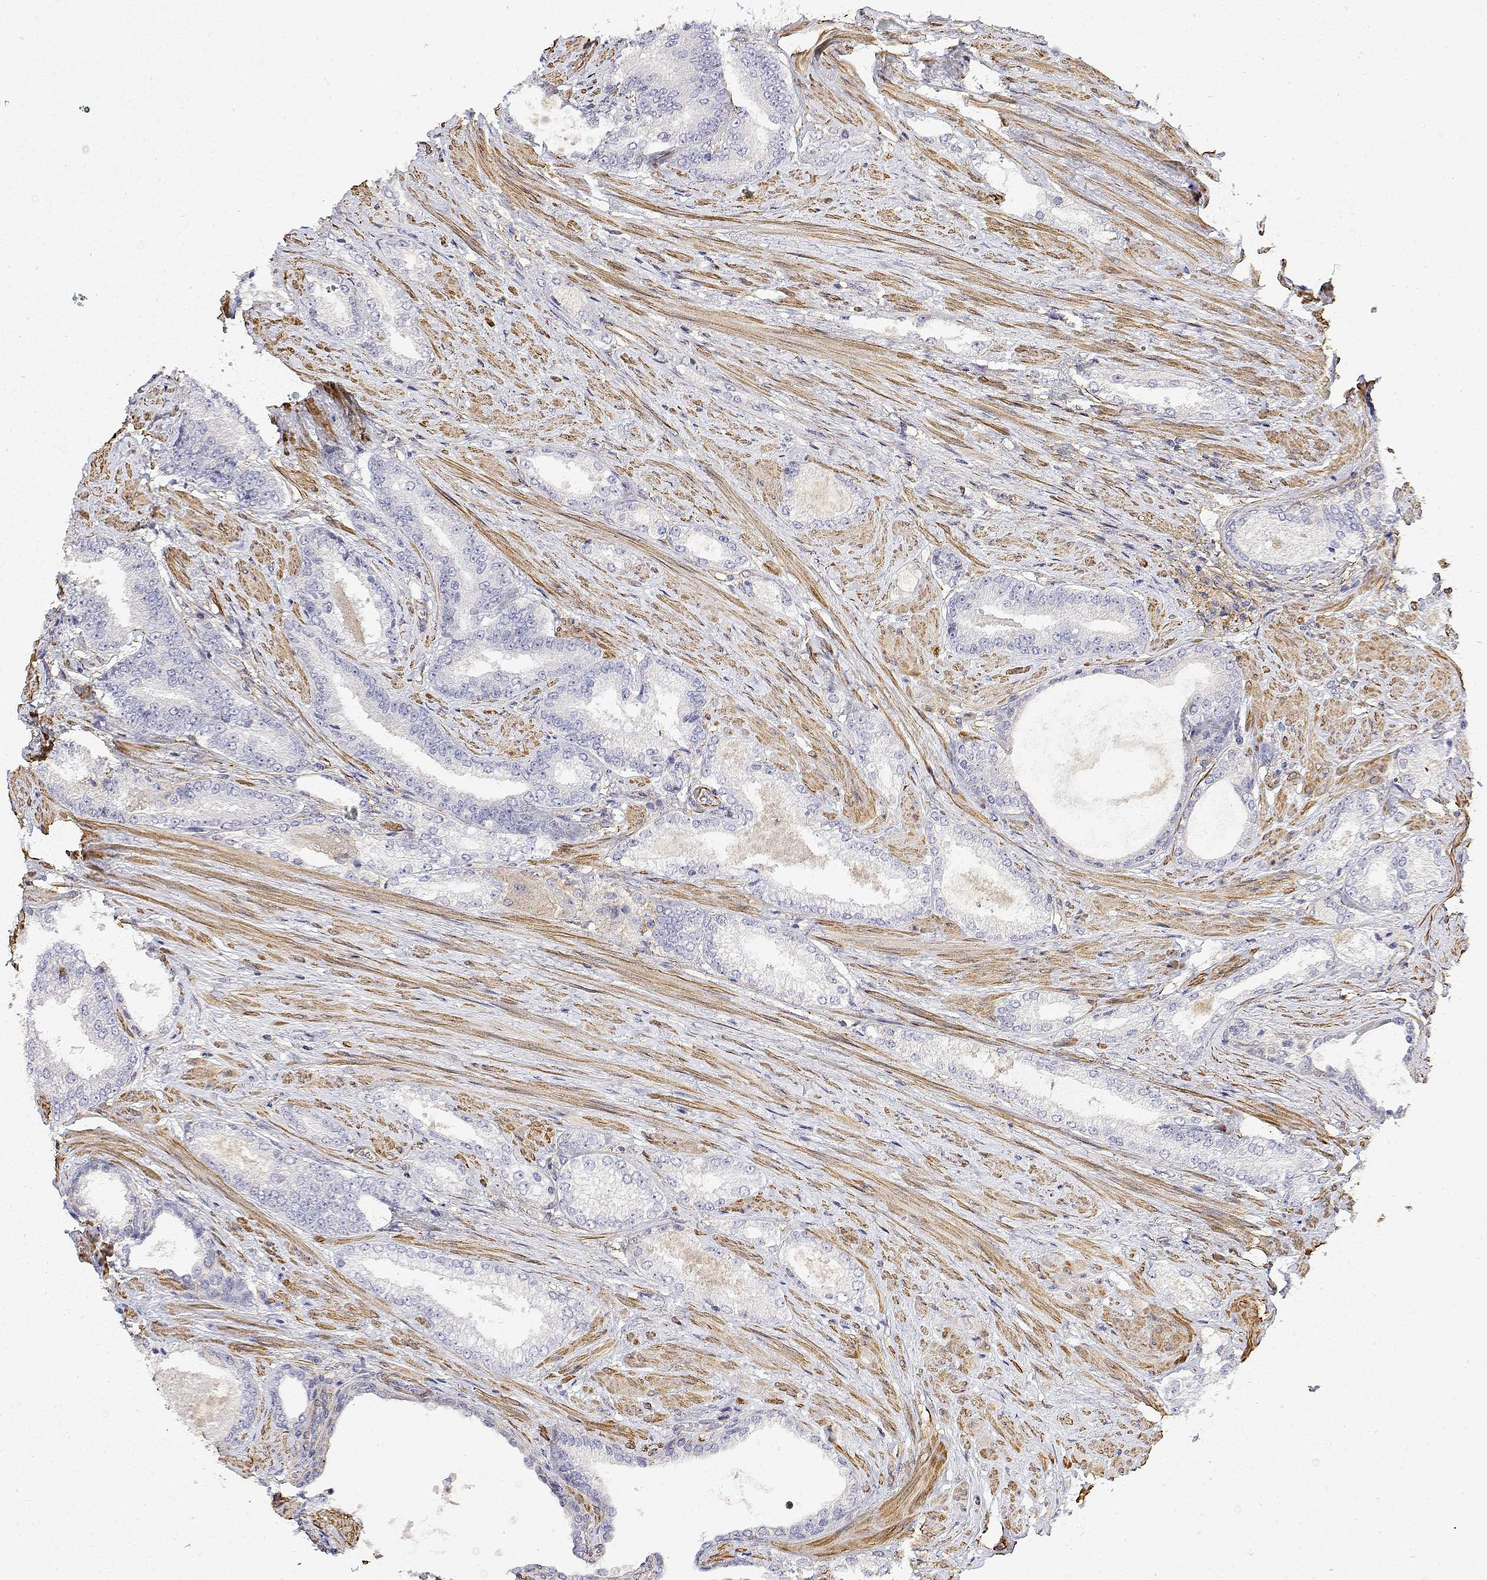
{"staining": {"intensity": "negative", "quantity": "none", "location": "none"}, "tissue": "prostate cancer", "cell_type": "Tumor cells", "image_type": "cancer", "snomed": [{"axis": "morphology", "description": "Adenocarcinoma, High grade"}, {"axis": "topography", "description": "Prostate and seminal vesicle, NOS"}], "caption": "The micrograph exhibits no significant positivity in tumor cells of adenocarcinoma (high-grade) (prostate).", "gene": "SOWAHD", "patient": {"sex": "male", "age": 61}}